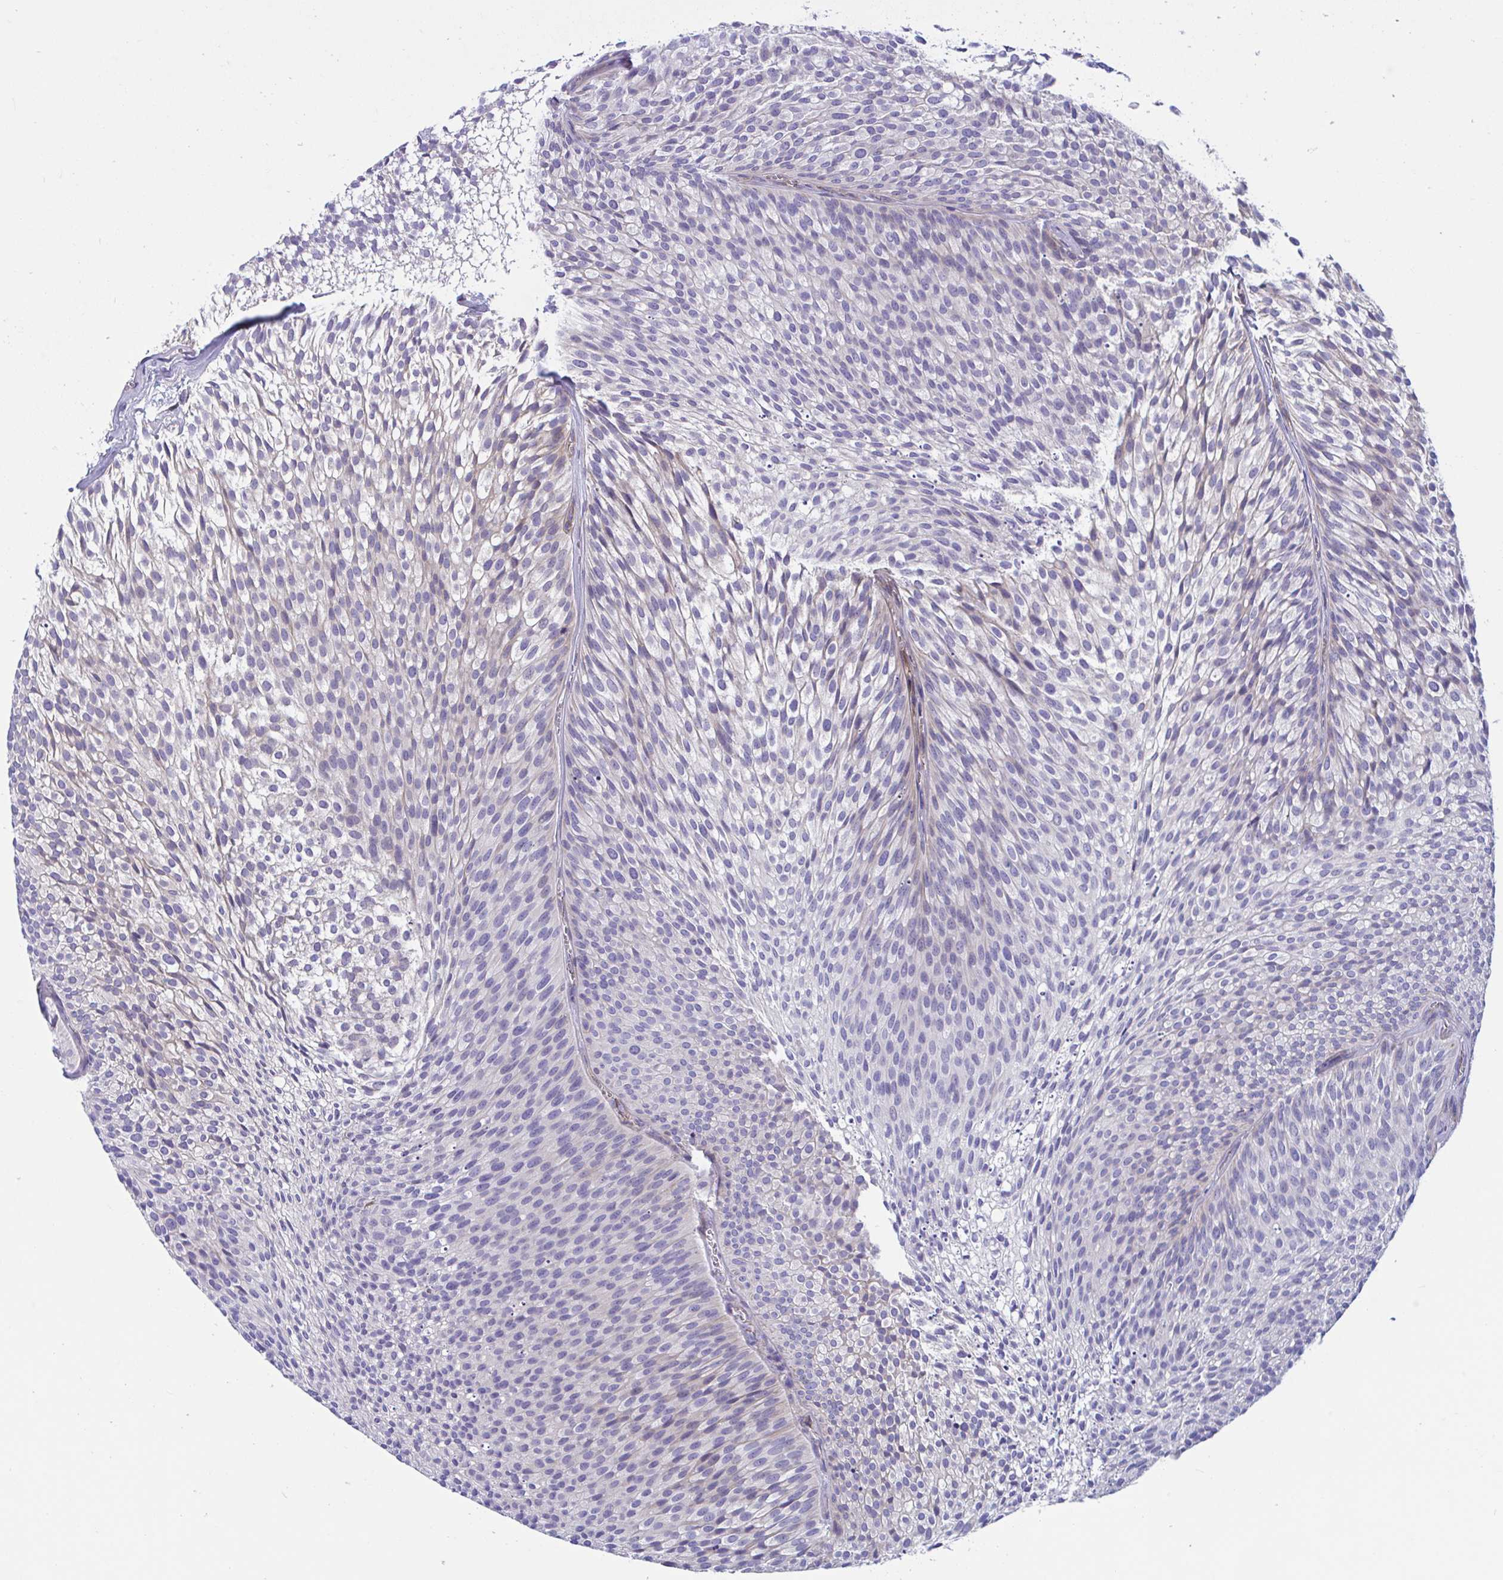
{"staining": {"intensity": "negative", "quantity": "none", "location": "none"}, "tissue": "urothelial cancer", "cell_type": "Tumor cells", "image_type": "cancer", "snomed": [{"axis": "morphology", "description": "Urothelial carcinoma, Low grade"}, {"axis": "topography", "description": "Urinary bladder"}], "caption": "DAB immunohistochemical staining of urothelial cancer demonstrates no significant positivity in tumor cells. The staining was performed using DAB (3,3'-diaminobenzidine) to visualize the protein expression in brown, while the nuclei were stained in blue with hematoxylin (Magnification: 20x).", "gene": "WBP1", "patient": {"sex": "male", "age": 91}}